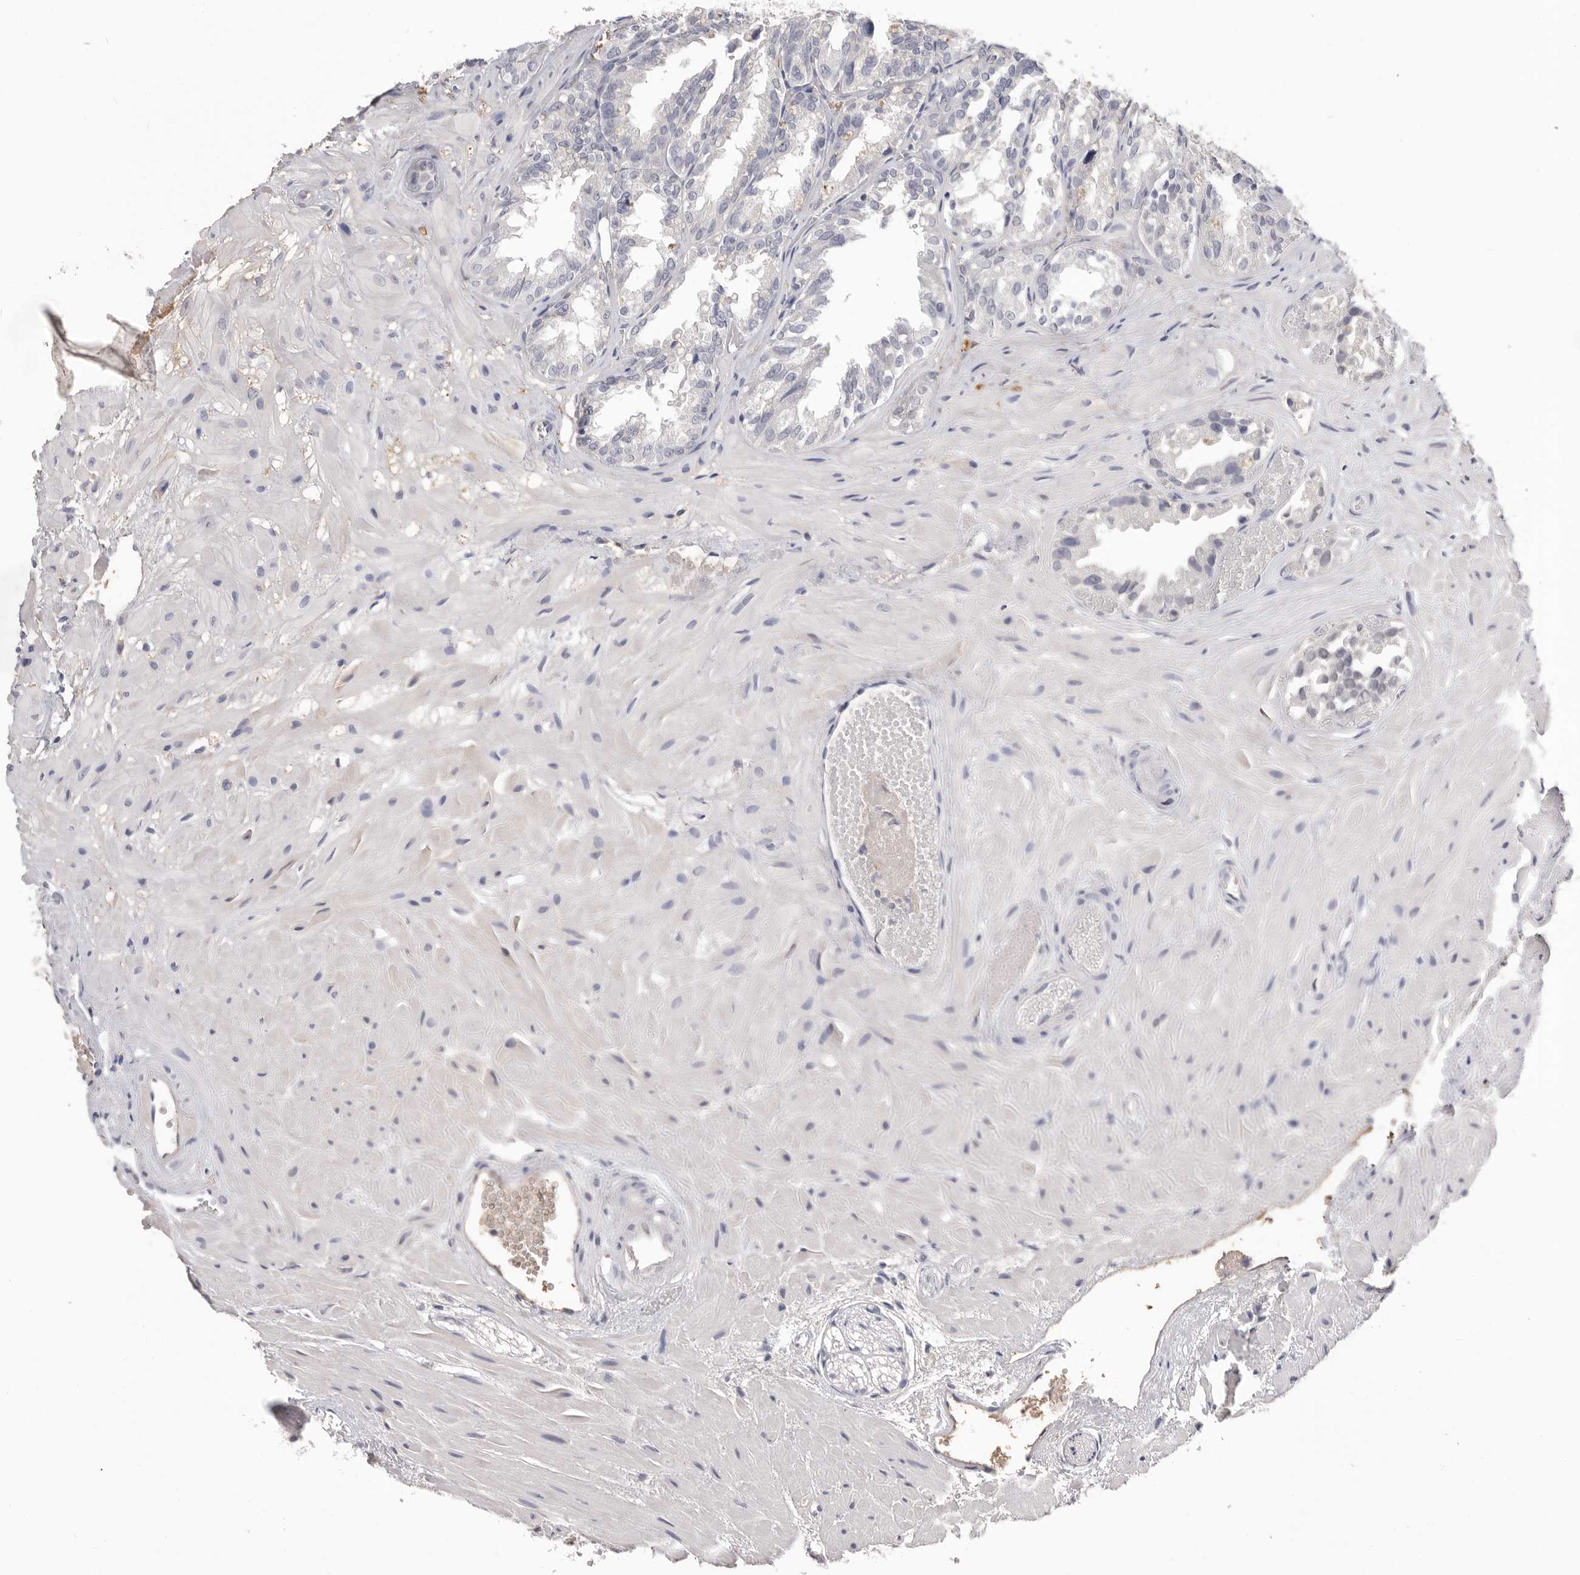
{"staining": {"intensity": "negative", "quantity": "none", "location": "none"}, "tissue": "seminal vesicle", "cell_type": "Glandular cells", "image_type": "normal", "snomed": [{"axis": "morphology", "description": "Normal tissue, NOS"}, {"axis": "topography", "description": "Prostate"}, {"axis": "topography", "description": "Seminal veicle"}], "caption": "High power microscopy histopathology image of an IHC micrograph of normal seminal vesicle, revealing no significant expression in glandular cells.", "gene": "APOA2", "patient": {"sex": "male", "age": 51}}